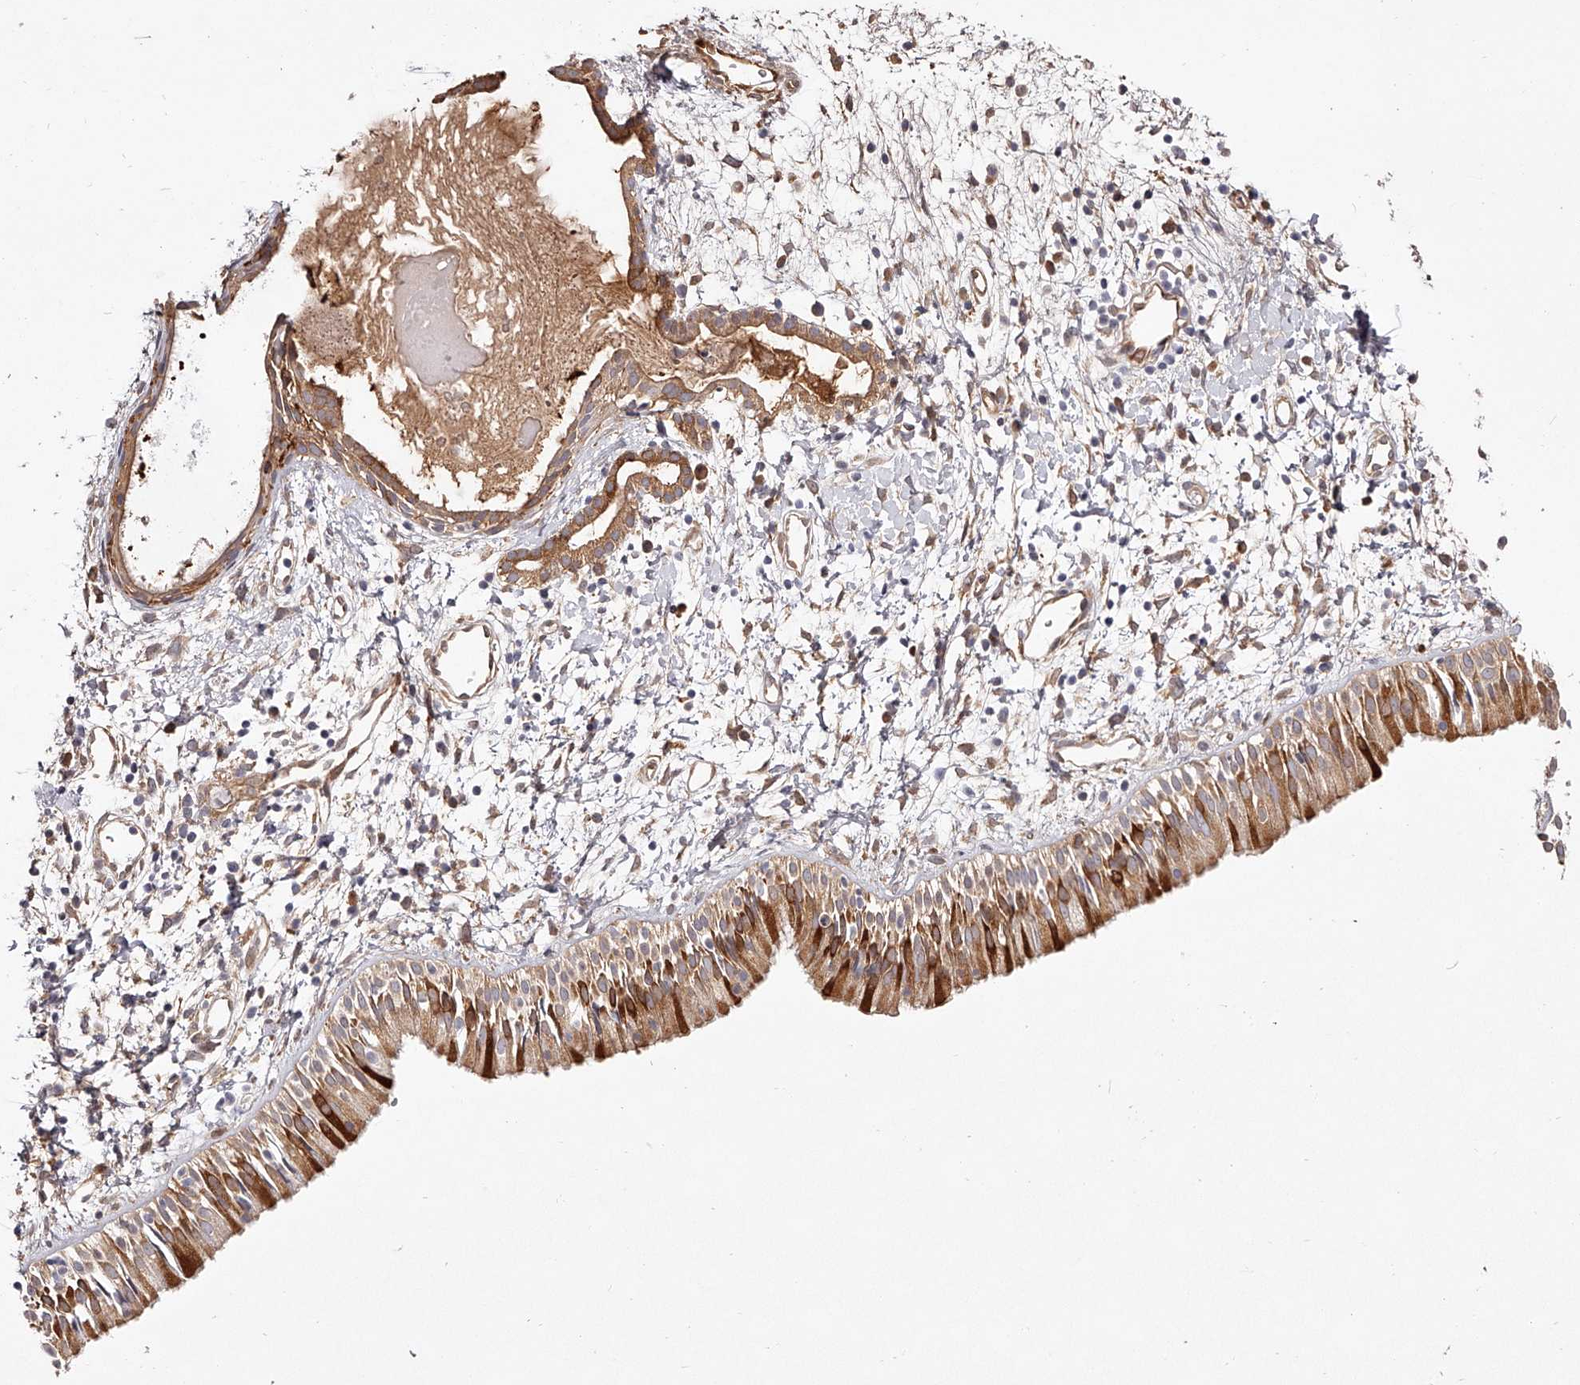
{"staining": {"intensity": "moderate", "quantity": ">75%", "location": "cytoplasmic/membranous"}, "tissue": "nasopharynx", "cell_type": "Respiratory epithelial cells", "image_type": "normal", "snomed": [{"axis": "morphology", "description": "Normal tissue, NOS"}, {"axis": "topography", "description": "Nasopharynx"}], "caption": "Moderate cytoplasmic/membranous protein expression is identified in approximately >75% of respiratory epithelial cells in nasopharynx.", "gene": "LAP3", "patient": {"sex": "male", "age": 22}}